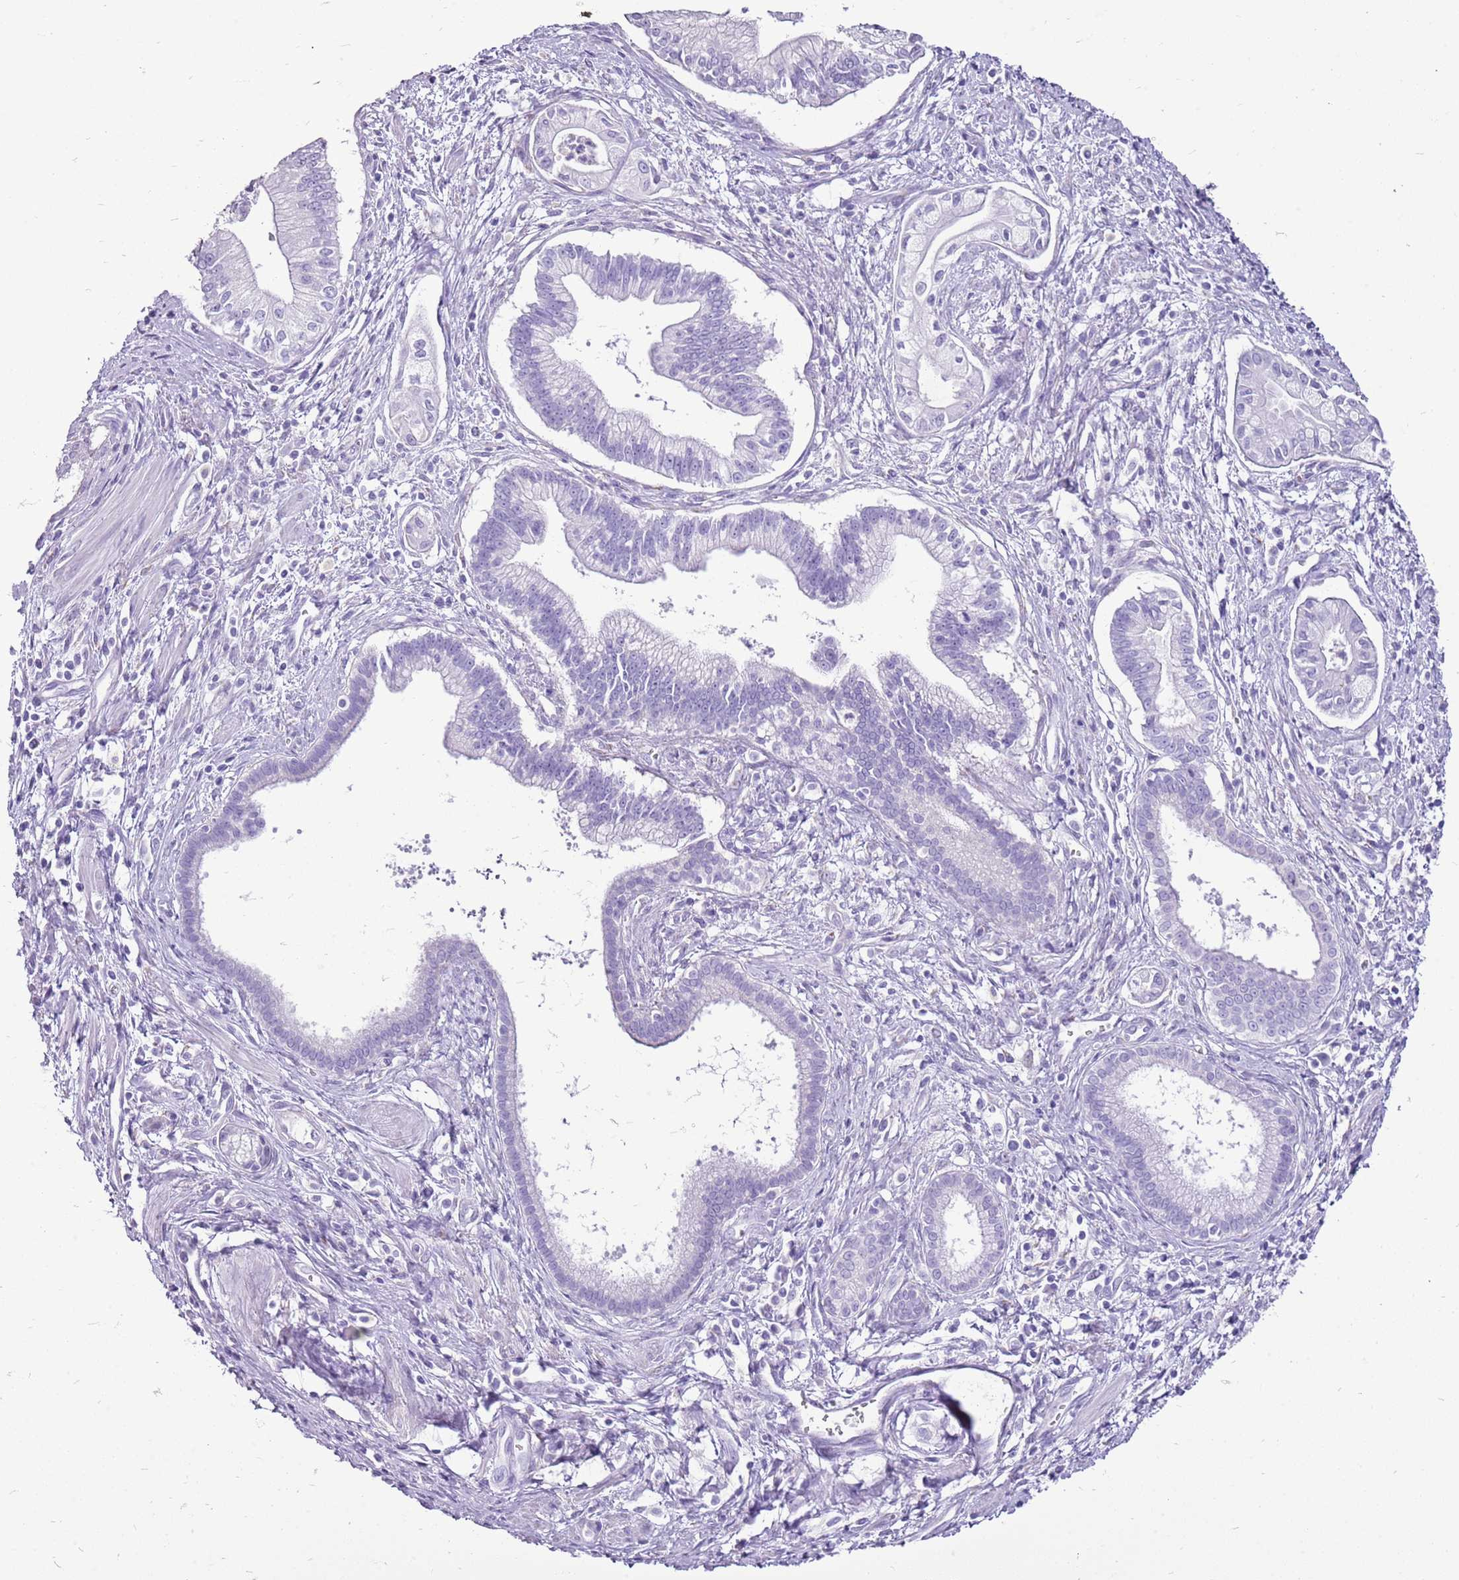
{"staining": {"intensity": "negative", "quantity": "none", "location": "none"}, "tissue": "pancreatic cancer", "cell_type": "Tumor cells", "image_type": "cancer", "snomed": [{"axis": "morphology", "description": "Adenocarcinoma, NOS"}, {"axis": "topography", "description": "Pancreas"}], "caption": "This is an immunohistochemistry photomicrograph of human pancreatic cancer (adenocarcinoma). There is no expression in tumor cells.", "gene": "ACSS3", "patient": {"sex": "male", "age": 78}}